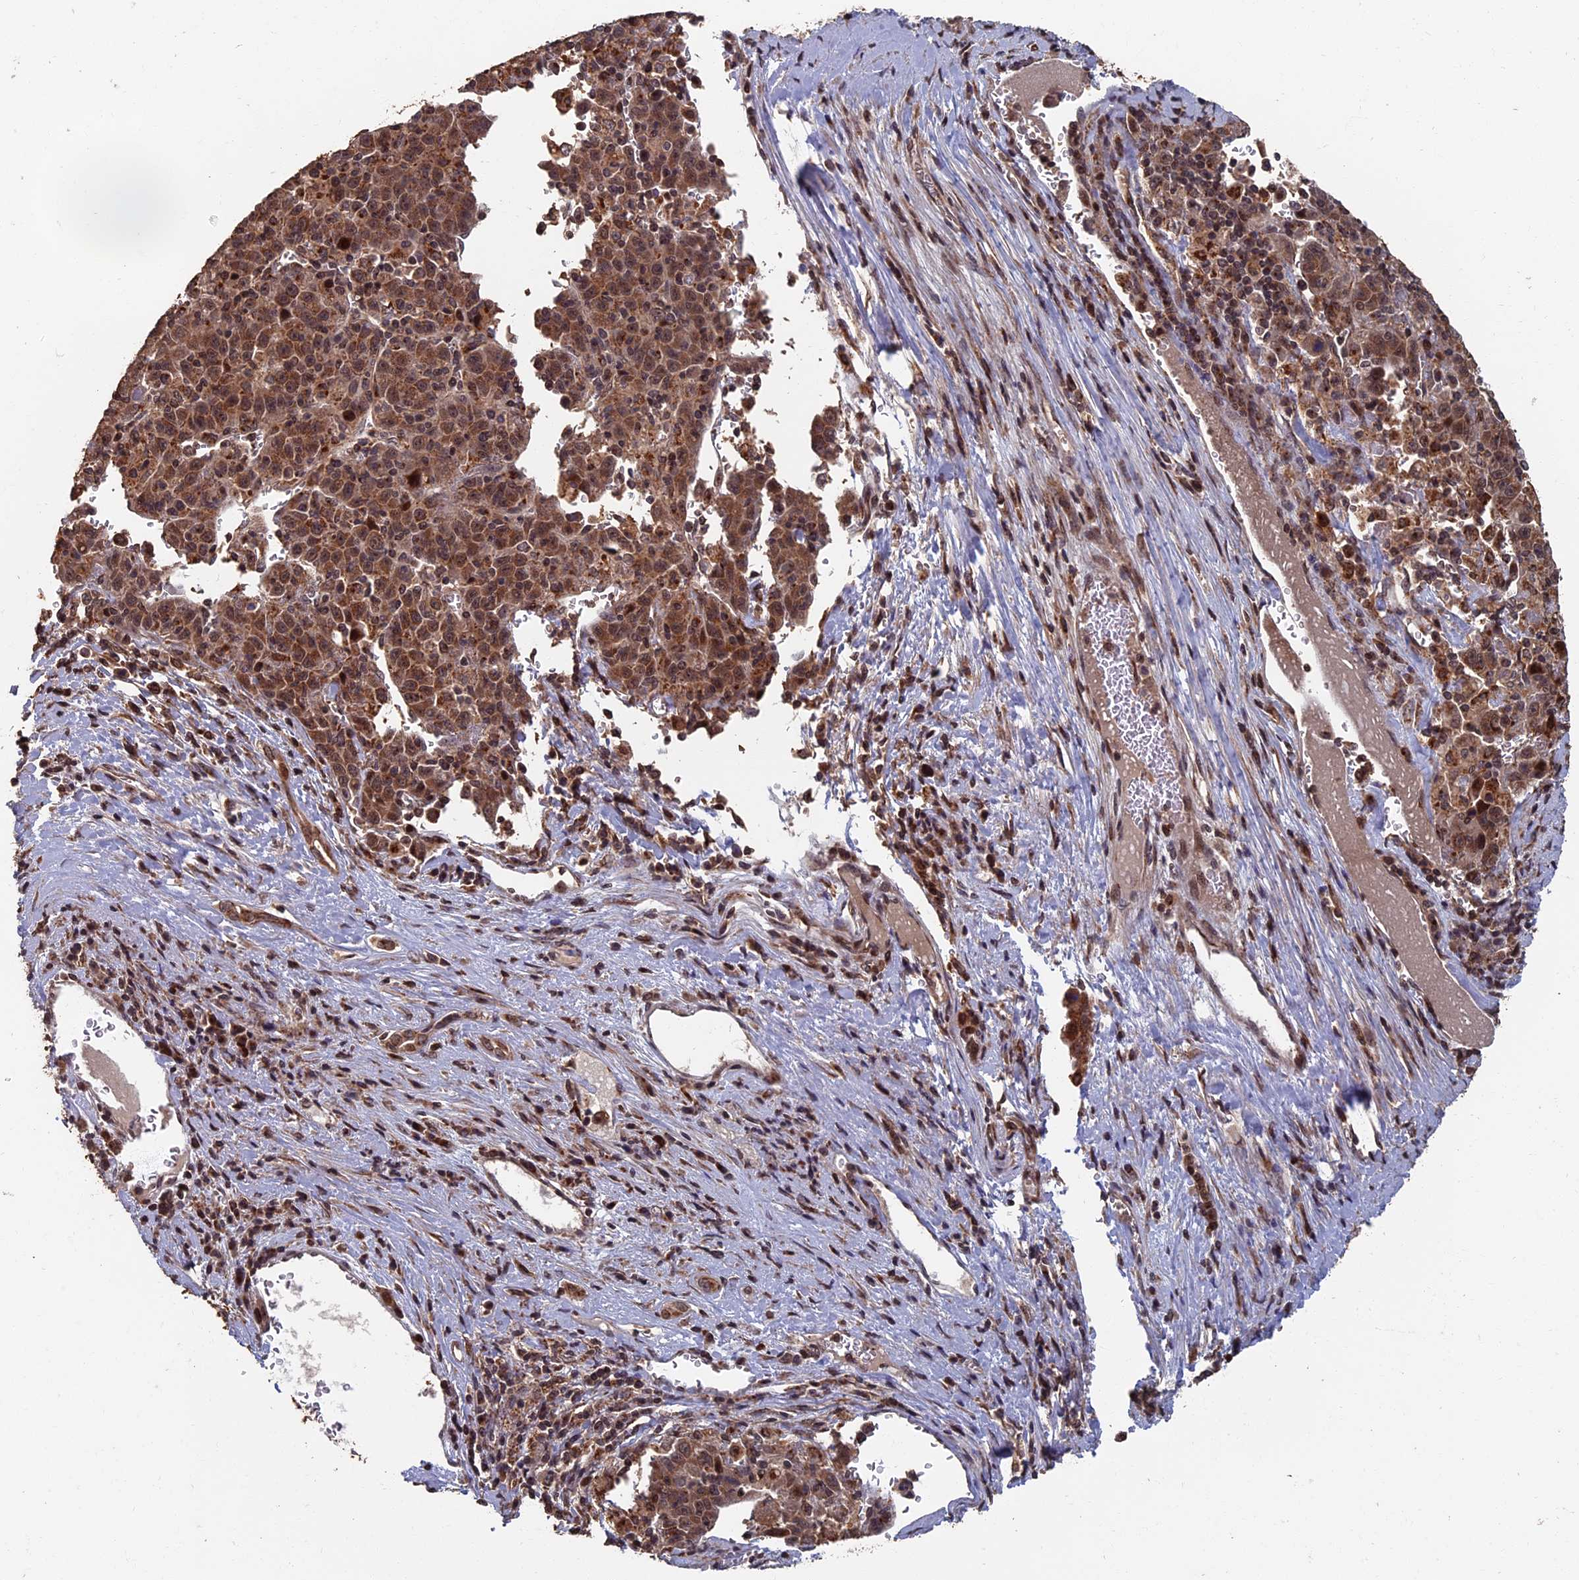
{"staining": {"intensity": "moderate", "quantity": ">75%", "location": "cytoplasmic/membranous,nuclear"}, "tissue": "liver cancer", "cell_type": "Tumor cells", "image_type": "cancer", "snomed": [{"axis": "morphology", "description": "Carcinoma, Hepatocellular, NOS"}, {"axis": "topography", "description": "Liver"}], "caption": "Moderate cytoplasmic/membranous and nuclear expression for a protein is seen in approximately >75% of tumor cells of liver cancer (hepatocellular carcinoma) using immunohistochemistry.", "gene": "RASGRF1", "patient": {"sex": "female", "age": 53}}